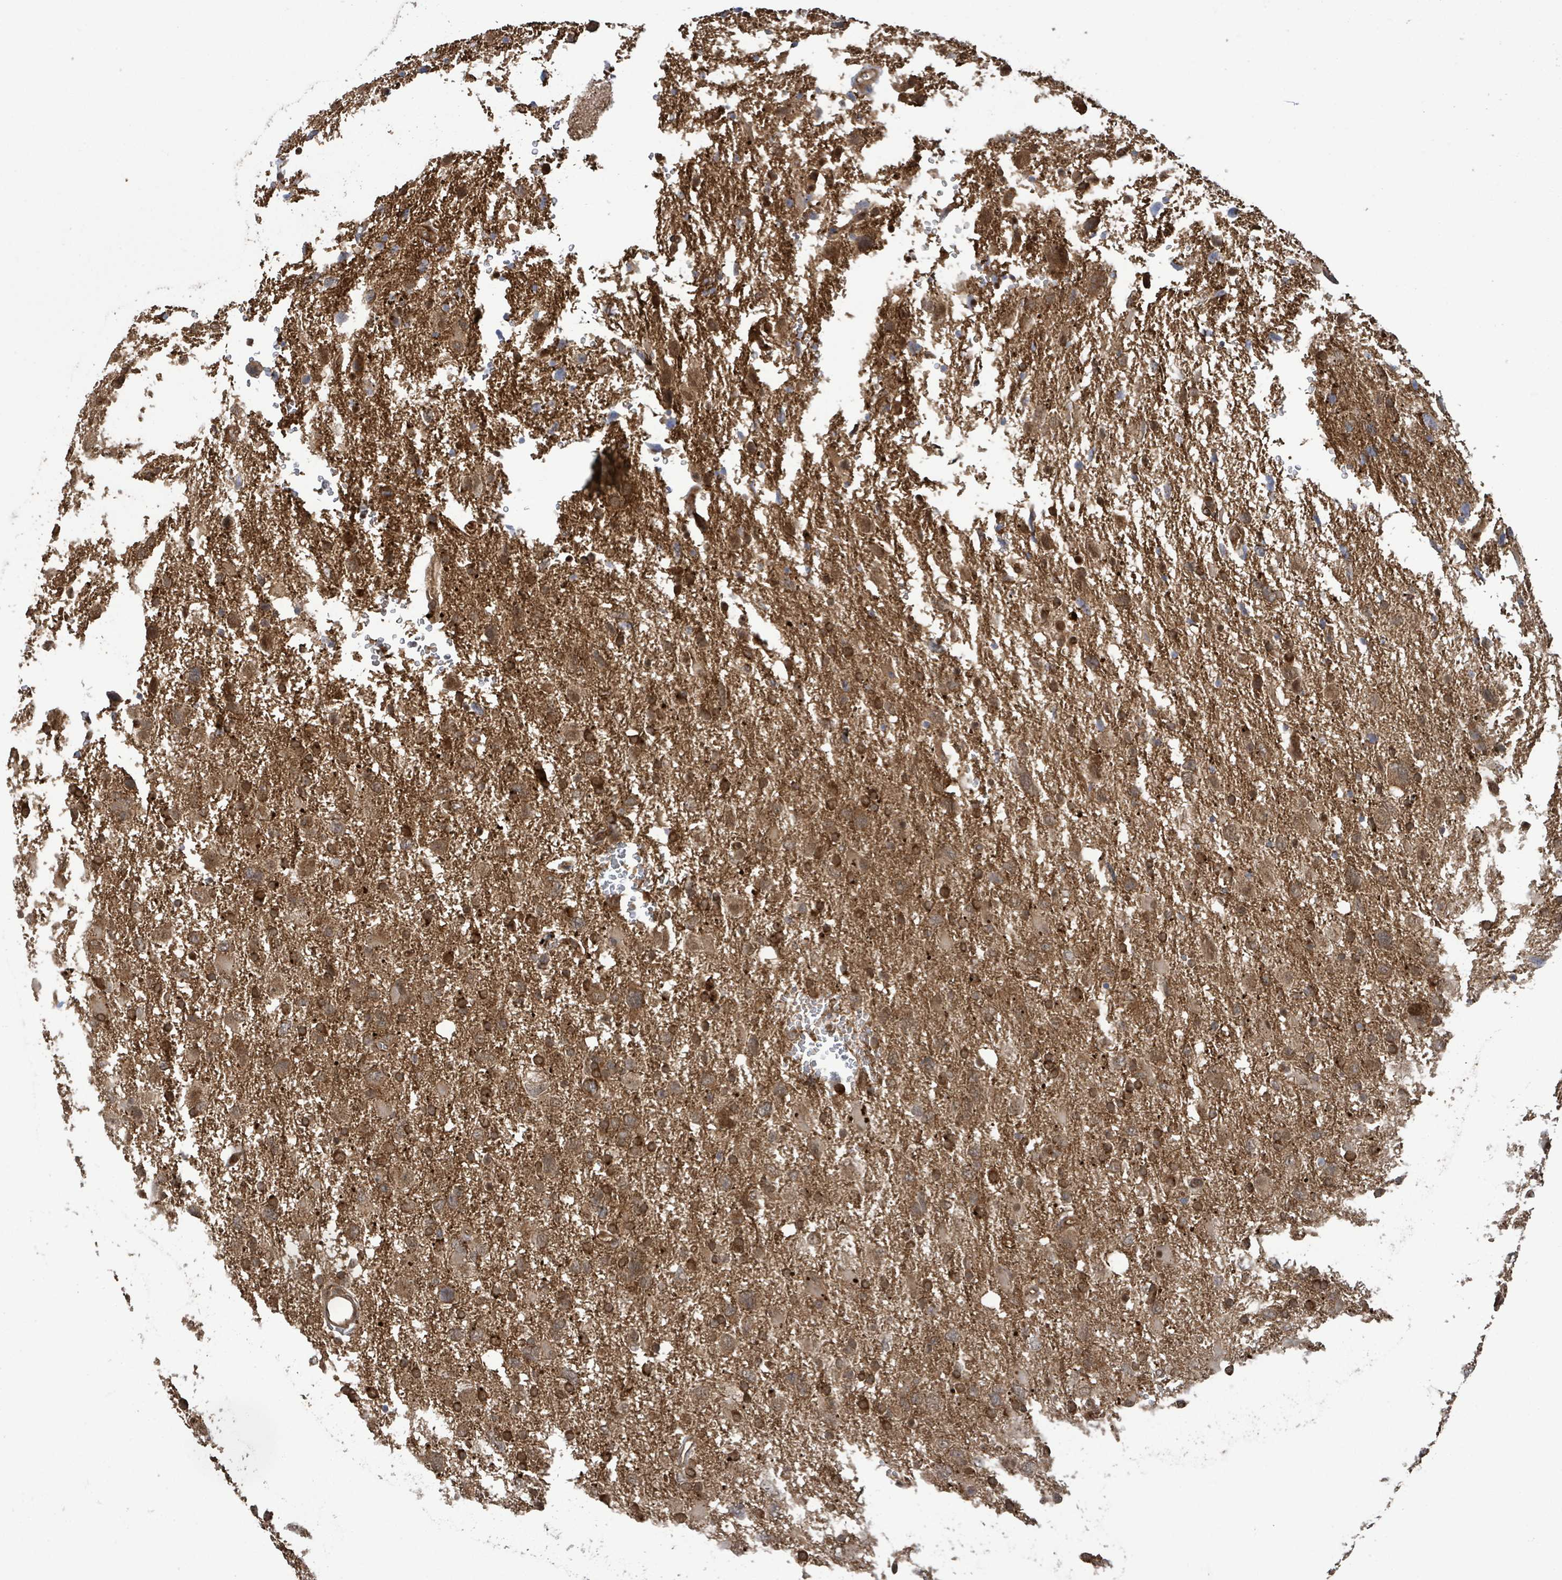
{"staining": {"intensity": "strong", "quantity": ">75%", "location": "cytoplasmic/membranous,nuclear"}, "tissue": "glioma", "cell_type": "Tumor cells", "image_type": "cancer", "snomed": [{"axis": "morphology", "description": "Glioma, malignant, High grade"}, {"axis": "topography", "description": "Brain"}], "caption": "IHC of human glioma displays high levels of strong cytoplasmic/membranous and nuclear staining in about >75% of tumor cells. Using DAB (brown) and hematoxylin (blue) stains, captured at high magnification using brightfield microscopy.", "gene": "KLC1", "patient": {"sex": "male", "age": 61}}